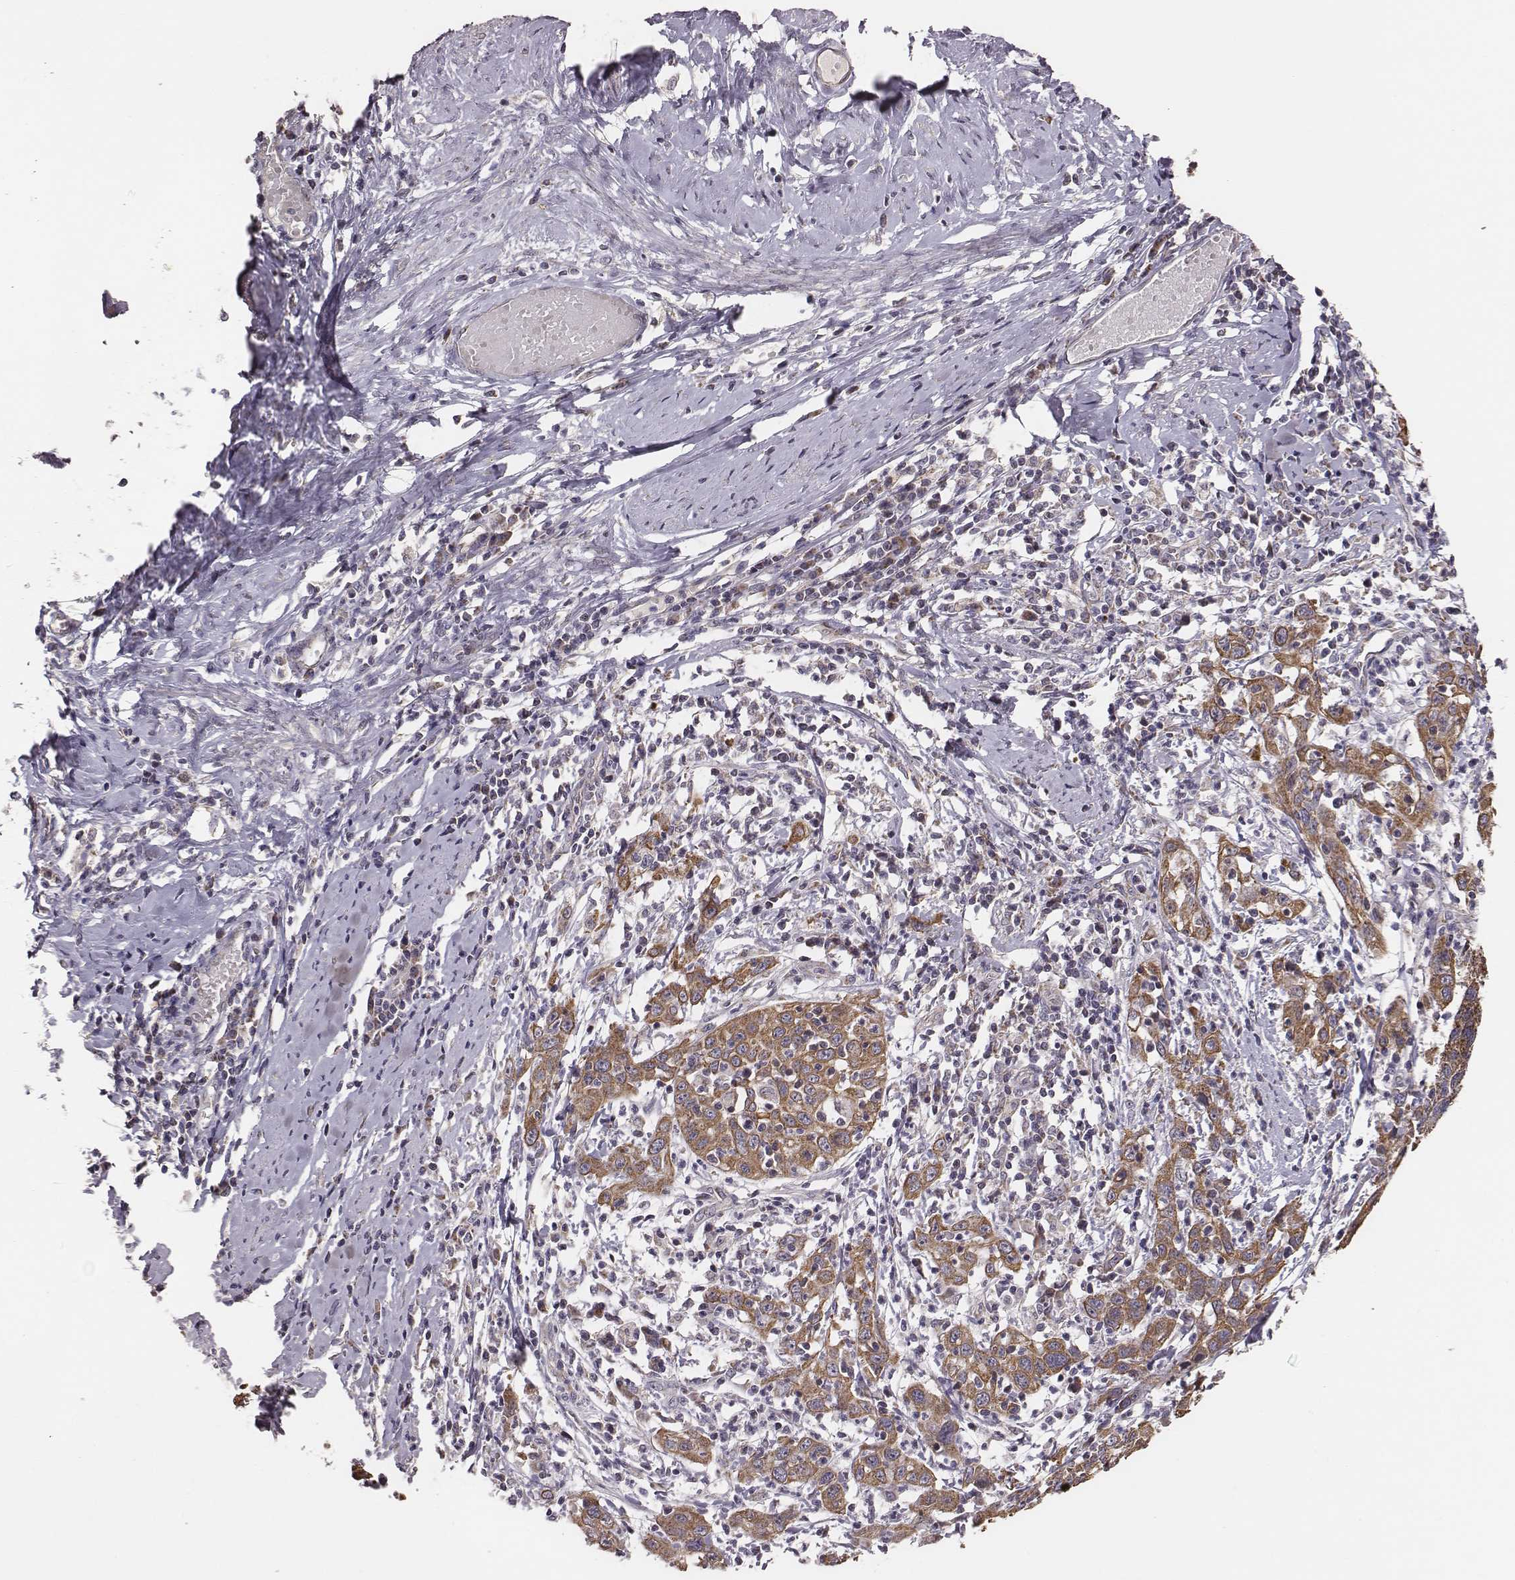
{"staining": {"intensity": "moderate", "quantity": ">75%", "location": "cytoplasmic/membranous"}, "tissue": "cervical cancer", "cell_type": "Tumor cells", "image_type": "cancer", "snomed": [{"axis": "morphology", "description": "Squamous cell carcinoma, NOS"}, {"axis": "topography", "description": "Cervix"}], "caption": "Immunohistochemical staining of human cervical cancer (squamous cell carcinoma) displays medium levels of moderate cytoplasmic/membranous staining in about >75% of tumor cells.", "gene": "HAVCR1", "patient": {"sex": "female", "age": 46}}